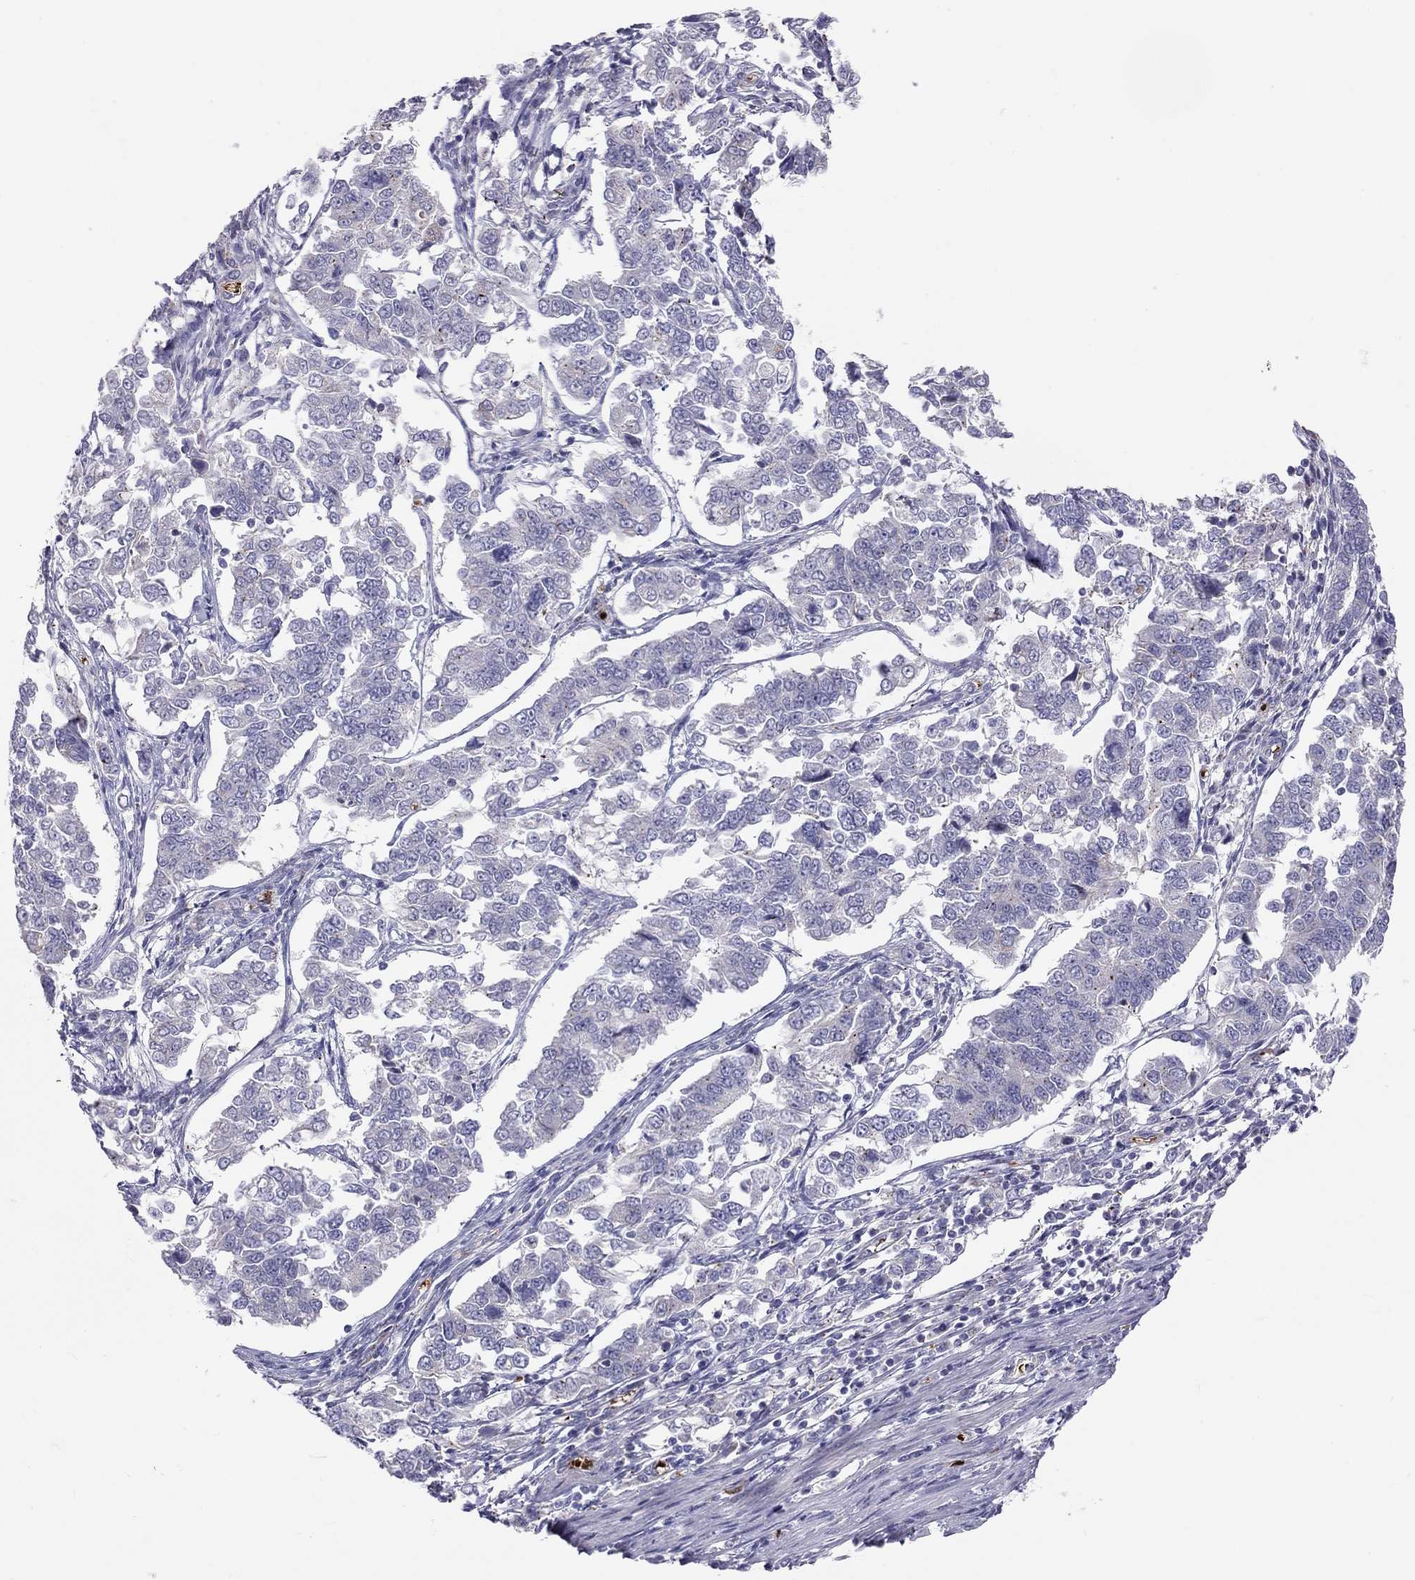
{"staining": {"intensity": "negative", "quantity": "none", "location": "none"}, "tissue": "endometrial cancer", "cell_type": "Tumor cells", "image_type": "cancer", "snomed": [{"axis": "morphology", "description": "Adenocarcinoma, NOS"}, {"axis": "topography", "description": "Endometrium"}], "caption": "High power microscopy micrograph of an IHC histopathology image of endometrial cancer (adenocarcinoma), revealing no significant staining in tumor cells.", "gene": "FRMD1", "patient": {"sex": "female", "age": 43}}